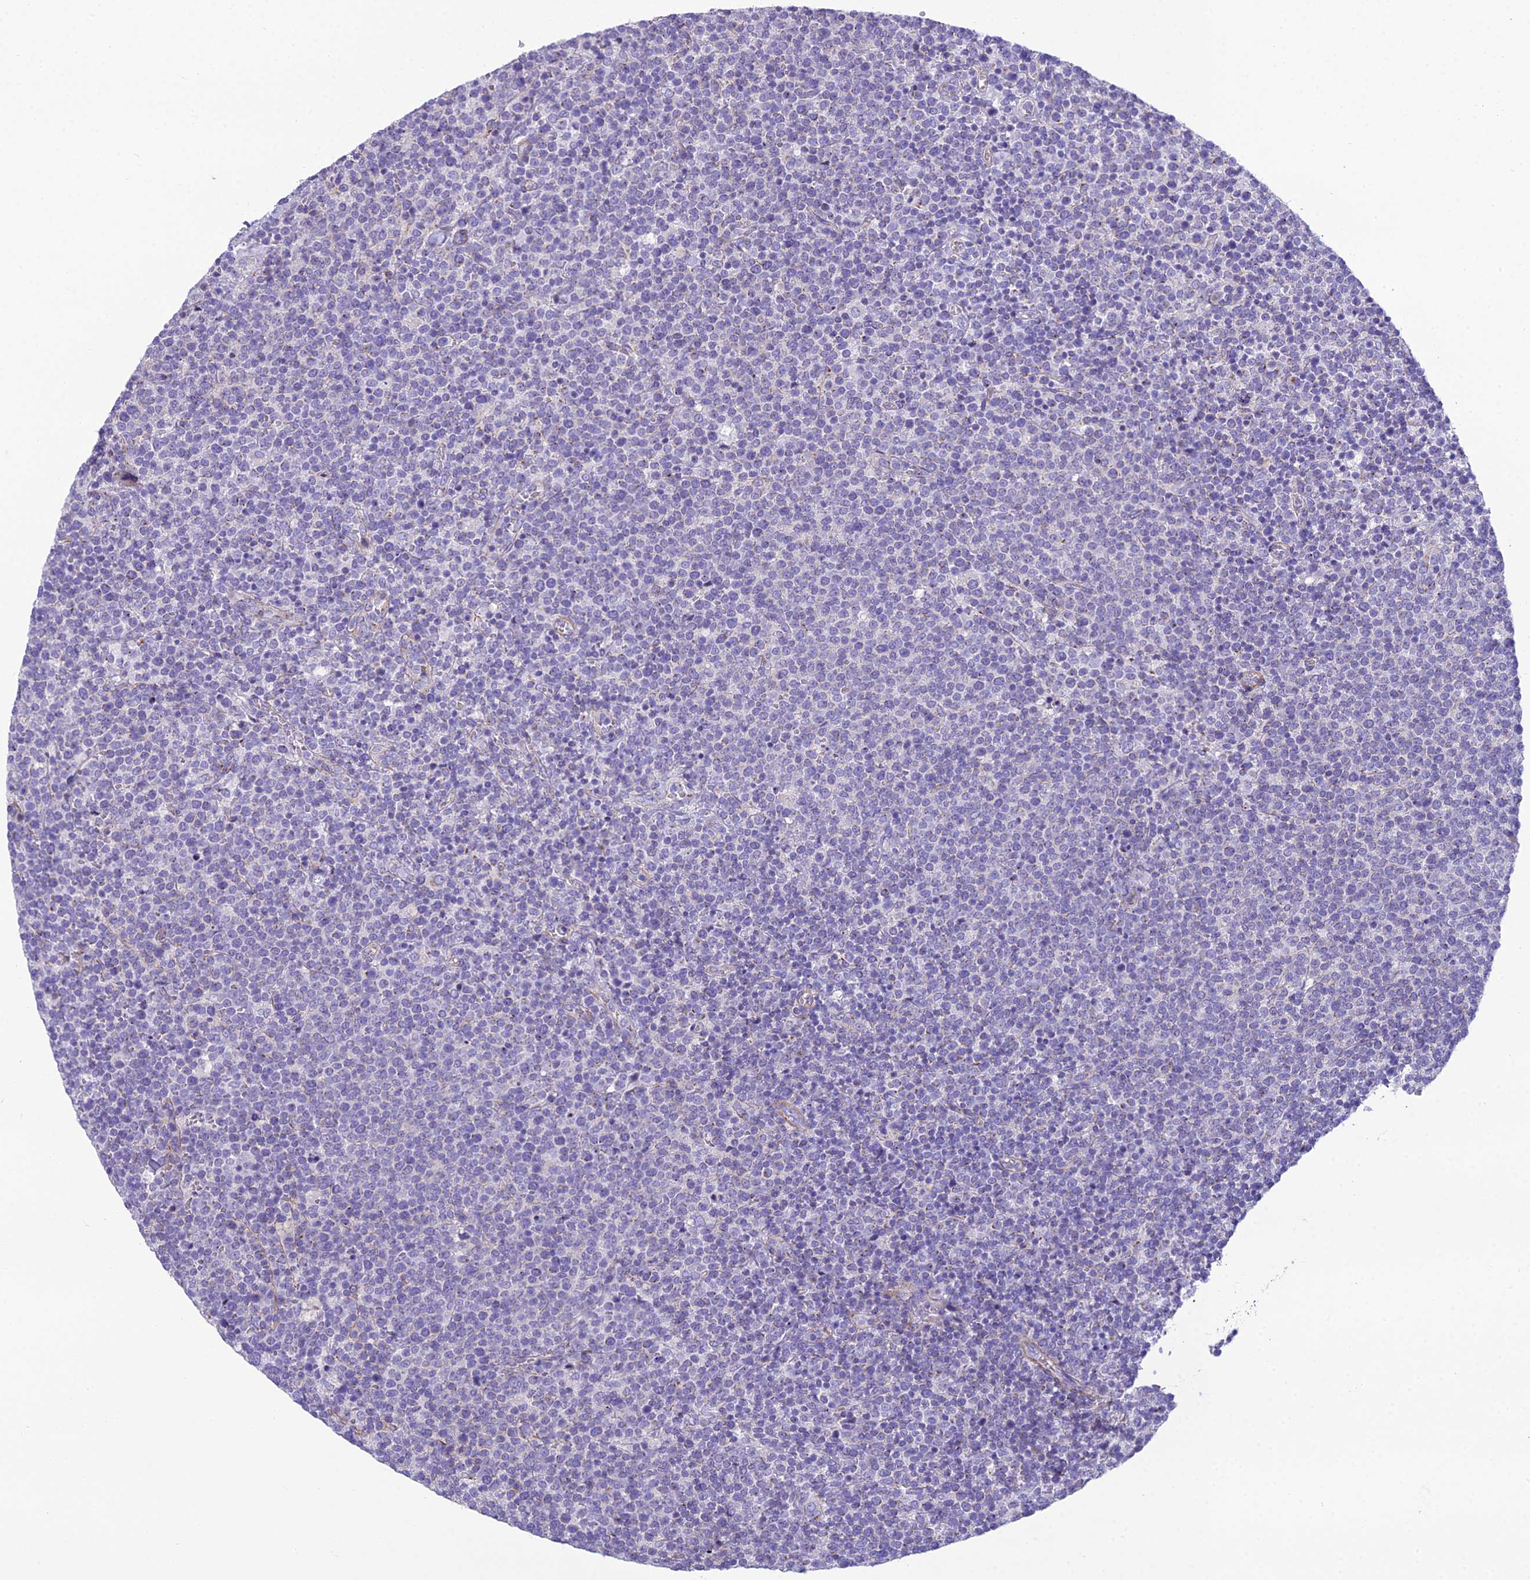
{"staining": {"intensity": "negative", "quantity": "none", "location": "none"}, "tissue": "lymphoma", "cell_type": "Tumor cells", "image_type": "cancer", "snomed": [{"axis": "morphology", "description": "Malignant lymphoma, non-Hodgkin's type, High grade"}, {"axis": "topography", "description": "Lymph node"}], "caption": "DAB (3,3'-diaminobenzidine) immunohistochemical staining of lymphoma exhibits no significant positivity in tumor cells.", "gene": "GFRA1", "patient": {"sex": "male", "age": 61}}